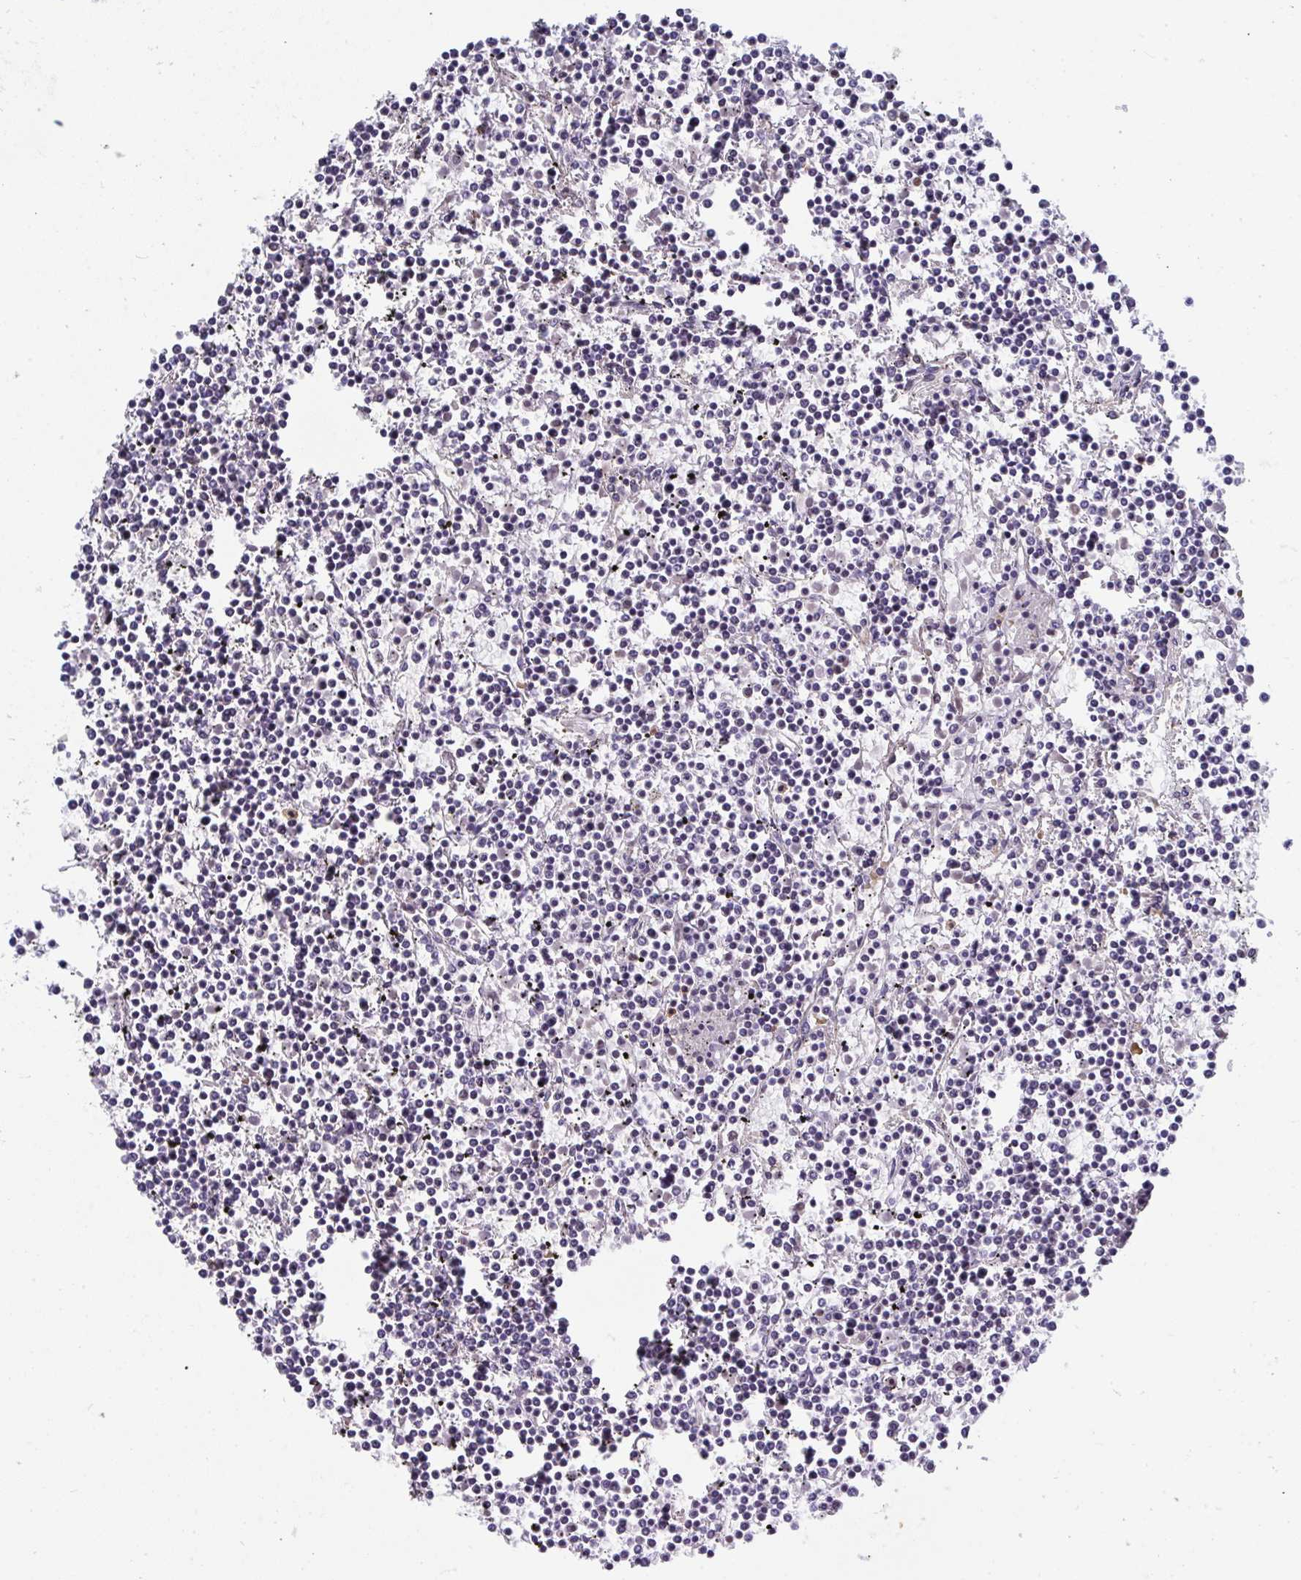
{"staining": {"intensity": "negative", "quantity": "none", "location": "none"}, "tissue": "lymphoma", "cell_type": "Tumor cells", "image_type": "cancer", "snomed": [{"axis": "morphology", "description": "Malignant lymphoma, non-Hodgkin's type, Low grade"}, {"axis": "topography", "description": "Spleen"}], "caption": "Micrograph shows no protein positivity in tumor cells of lymphoma tissue.", "gene": "JDP2", "patient": {"sex": "female", "age": 19}}